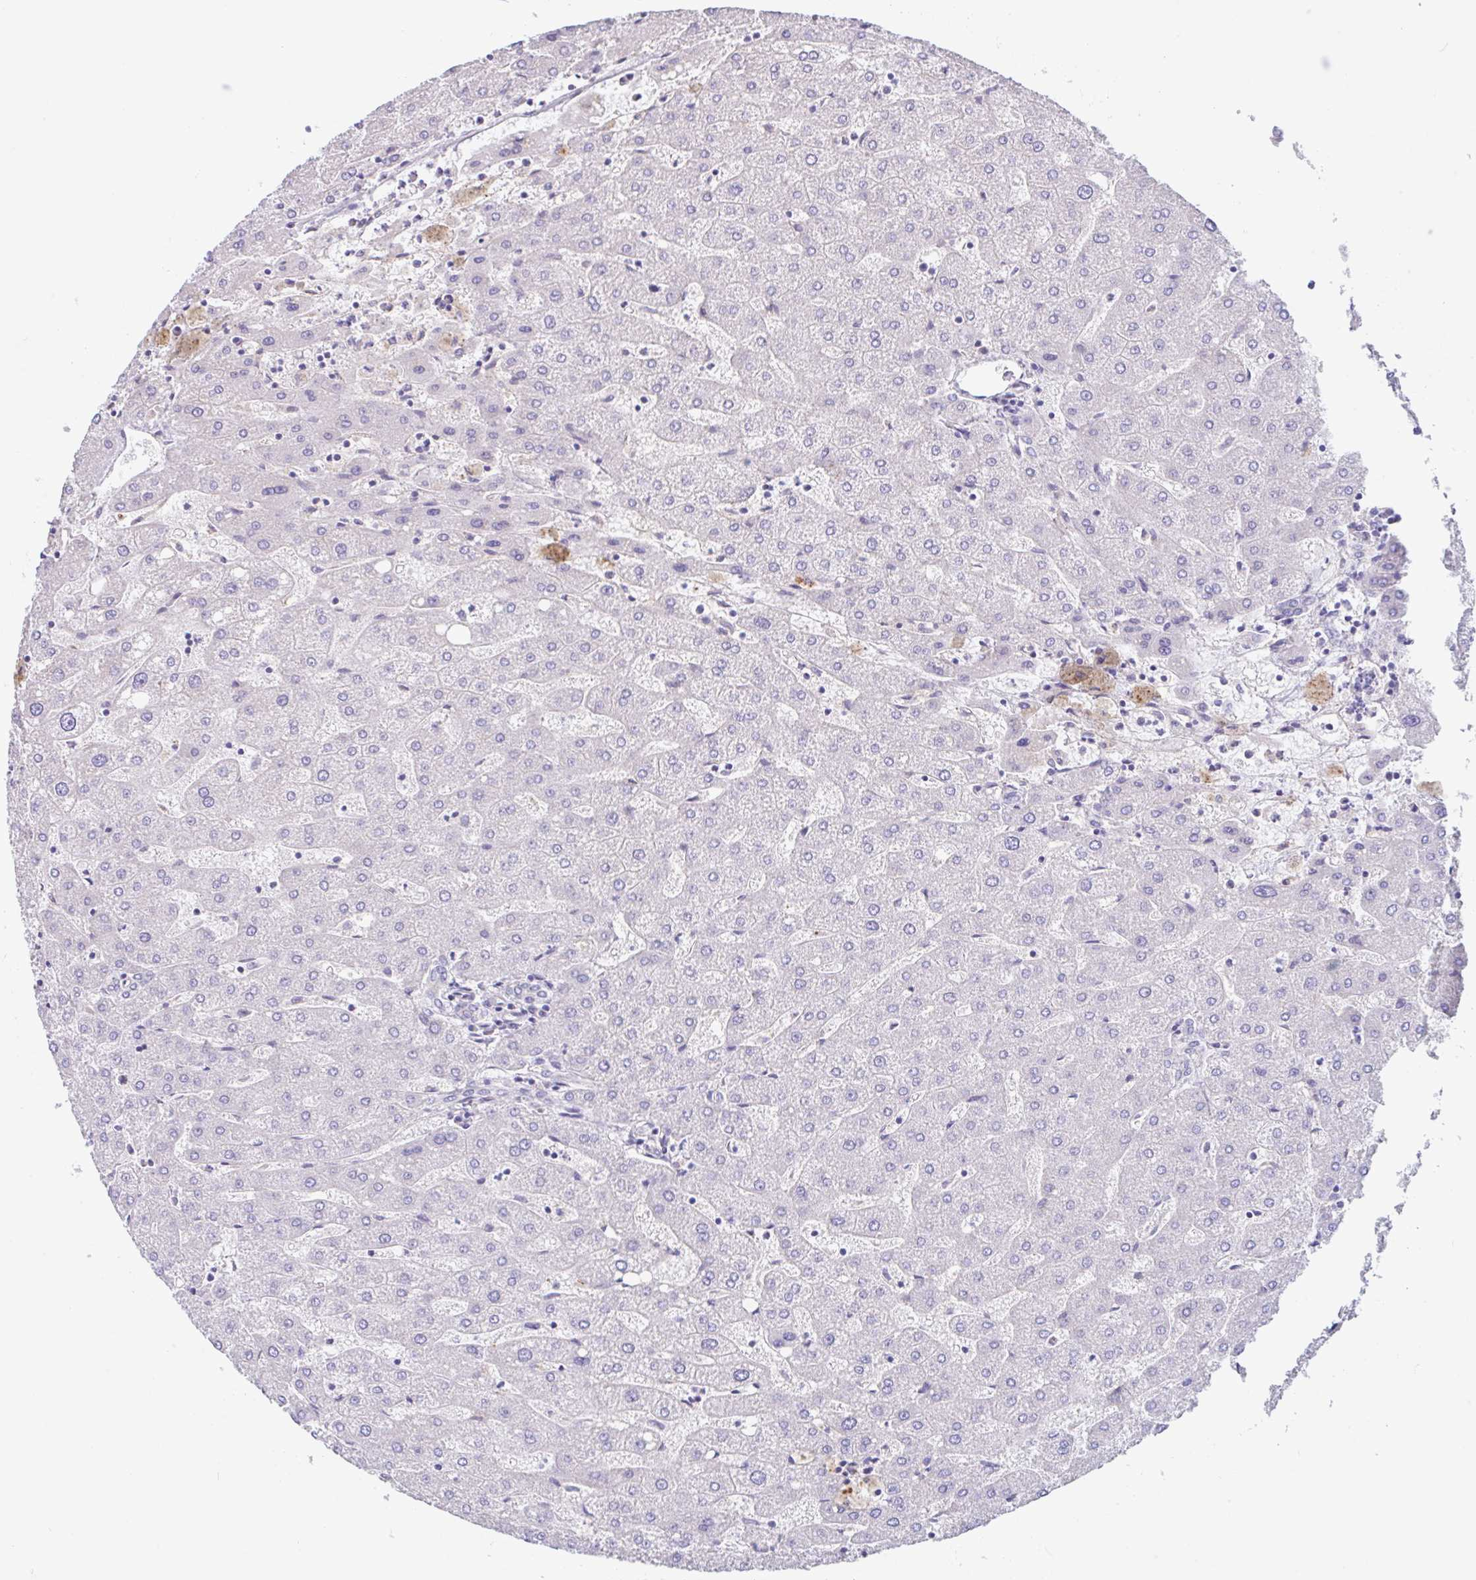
{"staining": {"intensity": "negative", "quantity": "none", "location": "none"}, "tissue": "liver", "cell_type": "Cholangiocytes", "image_type": "normal", "snomed": [{"axis": "morphology", "description": "Normal tissue, NOS"}, {"axis": "topography", "description": "Liver"}], "caption": "A histopathology image of human liver is negative for staining in cholangiocytes. The staining is performed using DAB (3,3'-diaminobenzidine) brown chromogen with nuclei counter-stained in using hematoxylin.", "gene": "PLCD4", "patient": {"sex": "male", "age": 67}}